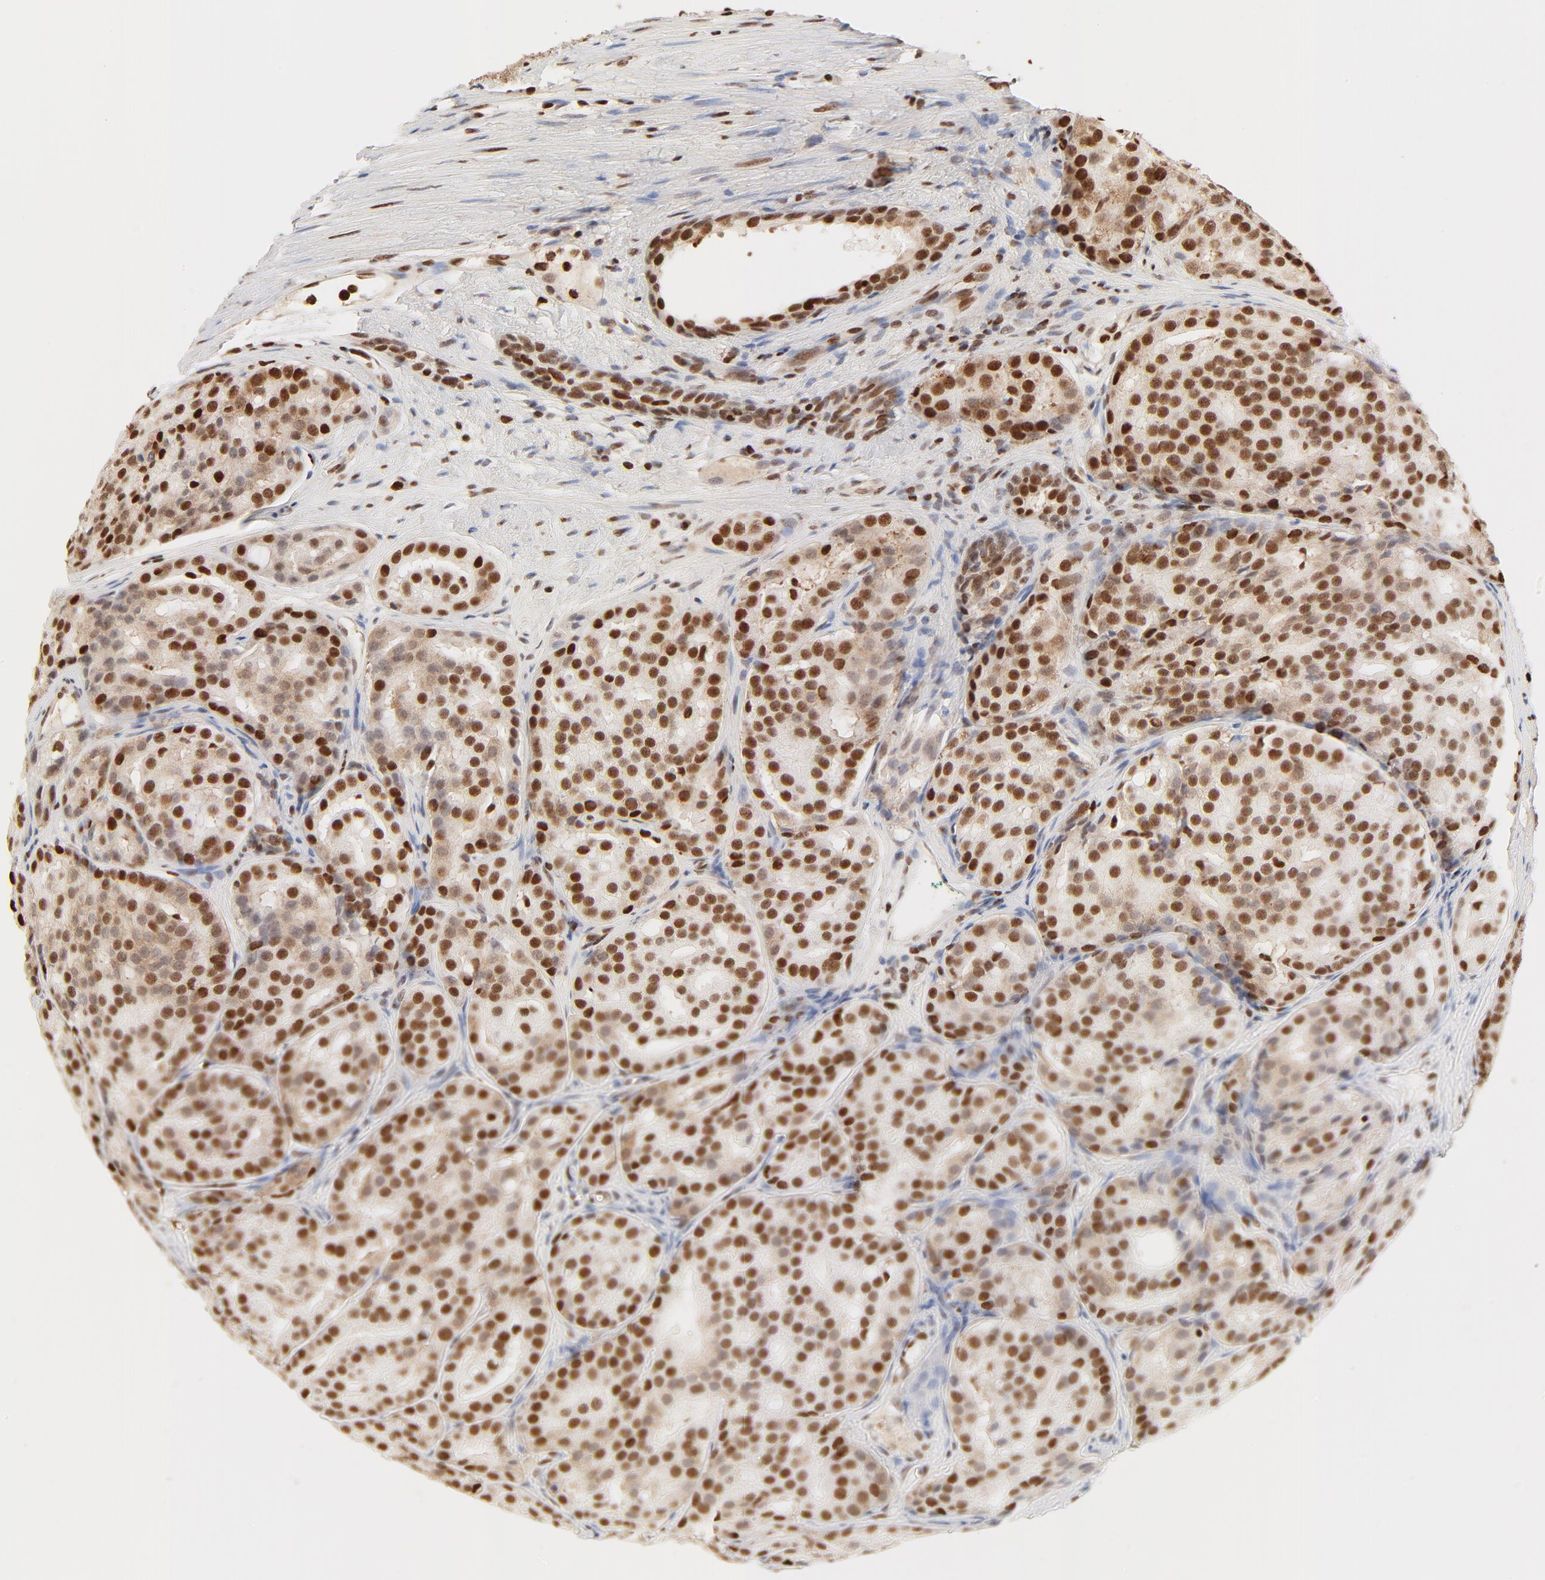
{"staining": {"intensity": "strong", "quantity": ">75%", "location": "cytoplasmic/membranous,nuclear"}, "tissue": "prostate cancer", "cell_type": "Tumor cells", "image_type": "cancer", "snomed": [{"axis": "morphology", "description": "Adenocarcinoma, High grade"}, {"axis": "topography", "description": "Prostate"}], "caption": "Prostate cancer stained with DAB immunohistochemistry (IHC) exhibits high levels of strong cytoplasmic/membranous and nuclear expression in approximately >75% of tumor cells.", "gene": "FAM50A", "patient": {"sex": "male", "age": 64}}